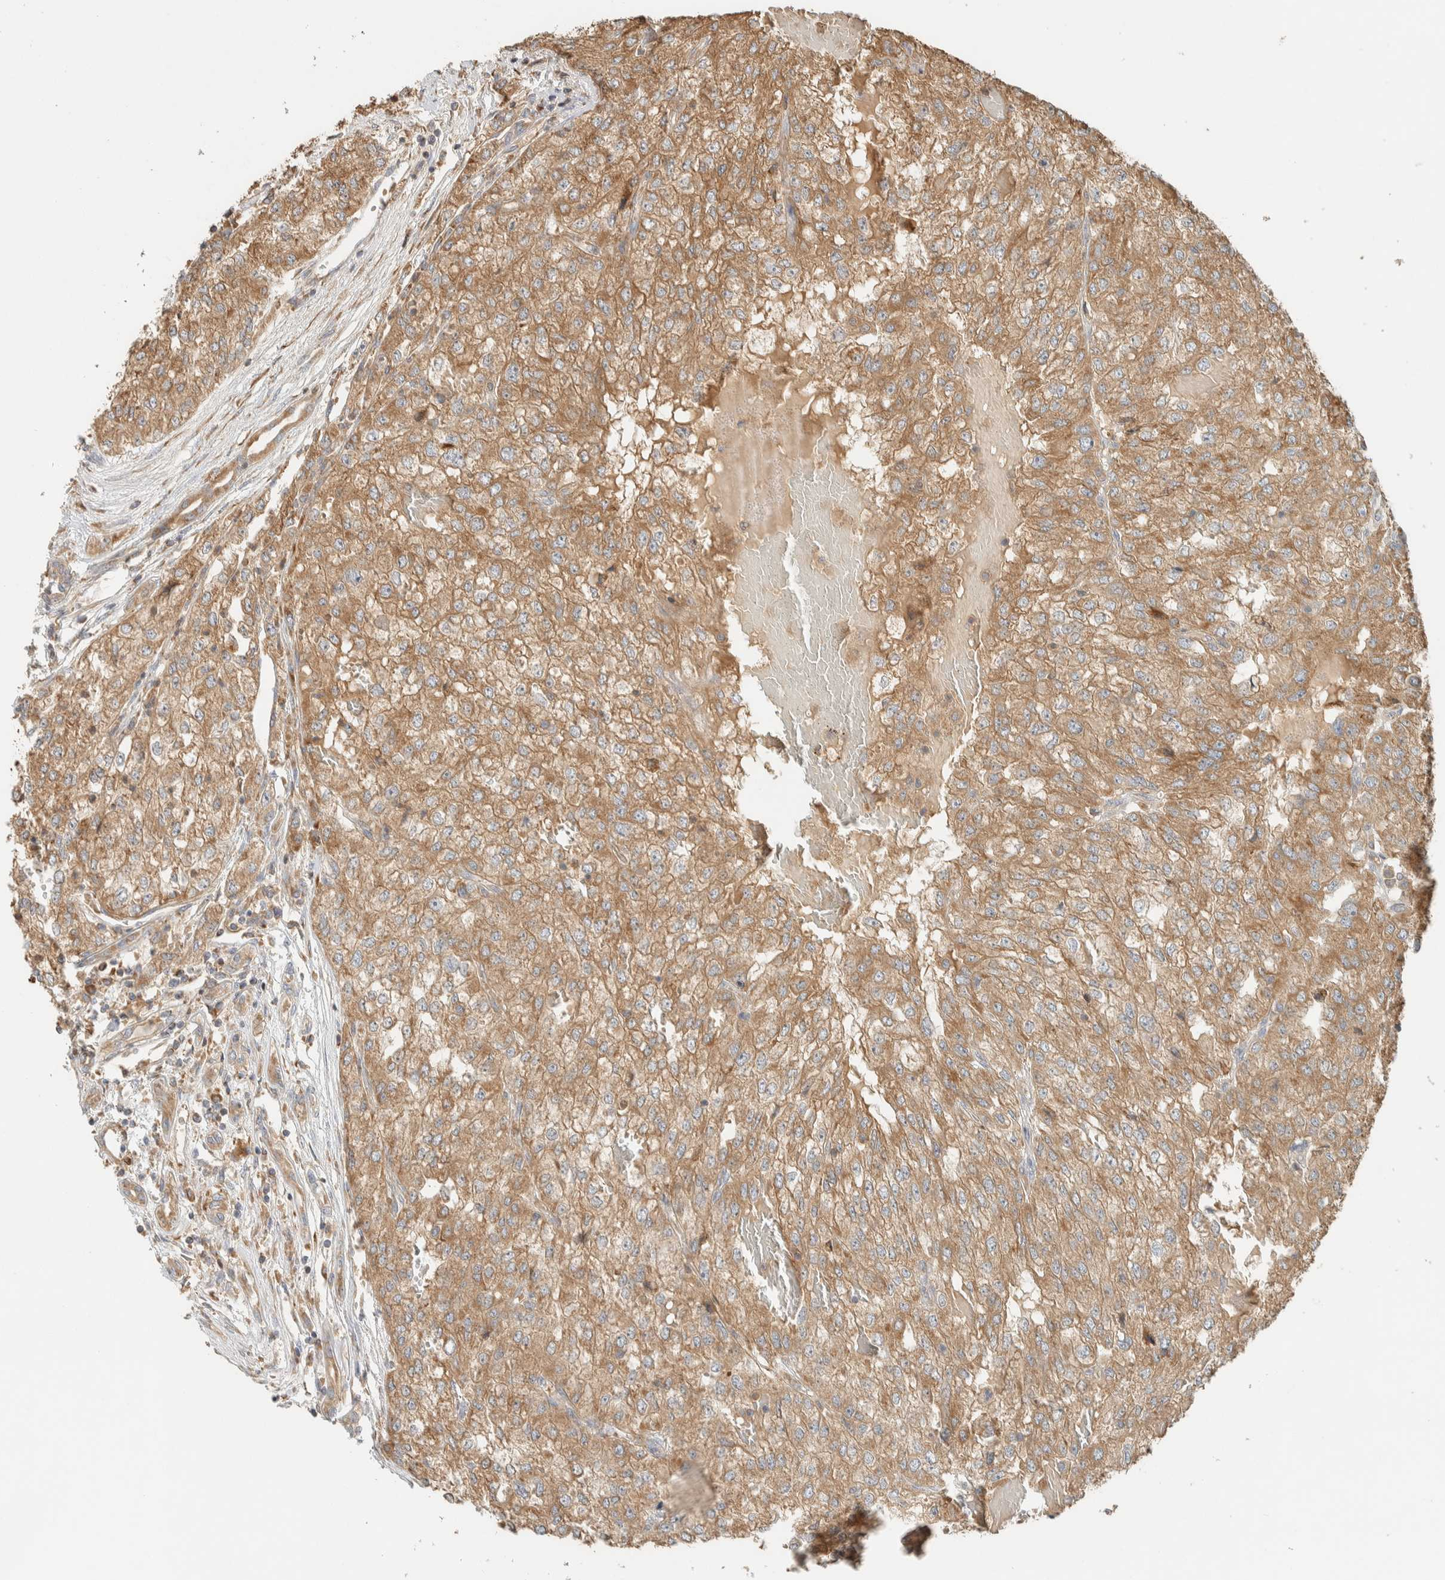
{"staining": {"intensity": "moderate", "quantity": ">75%", "location": "cytoplasmic/membranous"}, "tissue": "renal cancer", "cell_type": "Tumor cells", "image_type": "cancer", "snomed": [{"axis": "morphology", "description": "Adenocarcinoma, NOS"}, {"axis": "topography", "description": "Kidney"}], "caption": "High-power microscopy captured an IHC histopathology image of renal cancer (adenocarcinoma), revealing moderate cytoplasmic/membranous staining in approximately >75% of tumor cells.", "gene": "RAB11FIP1", "patient": {"sex": "female", "age": 54}}